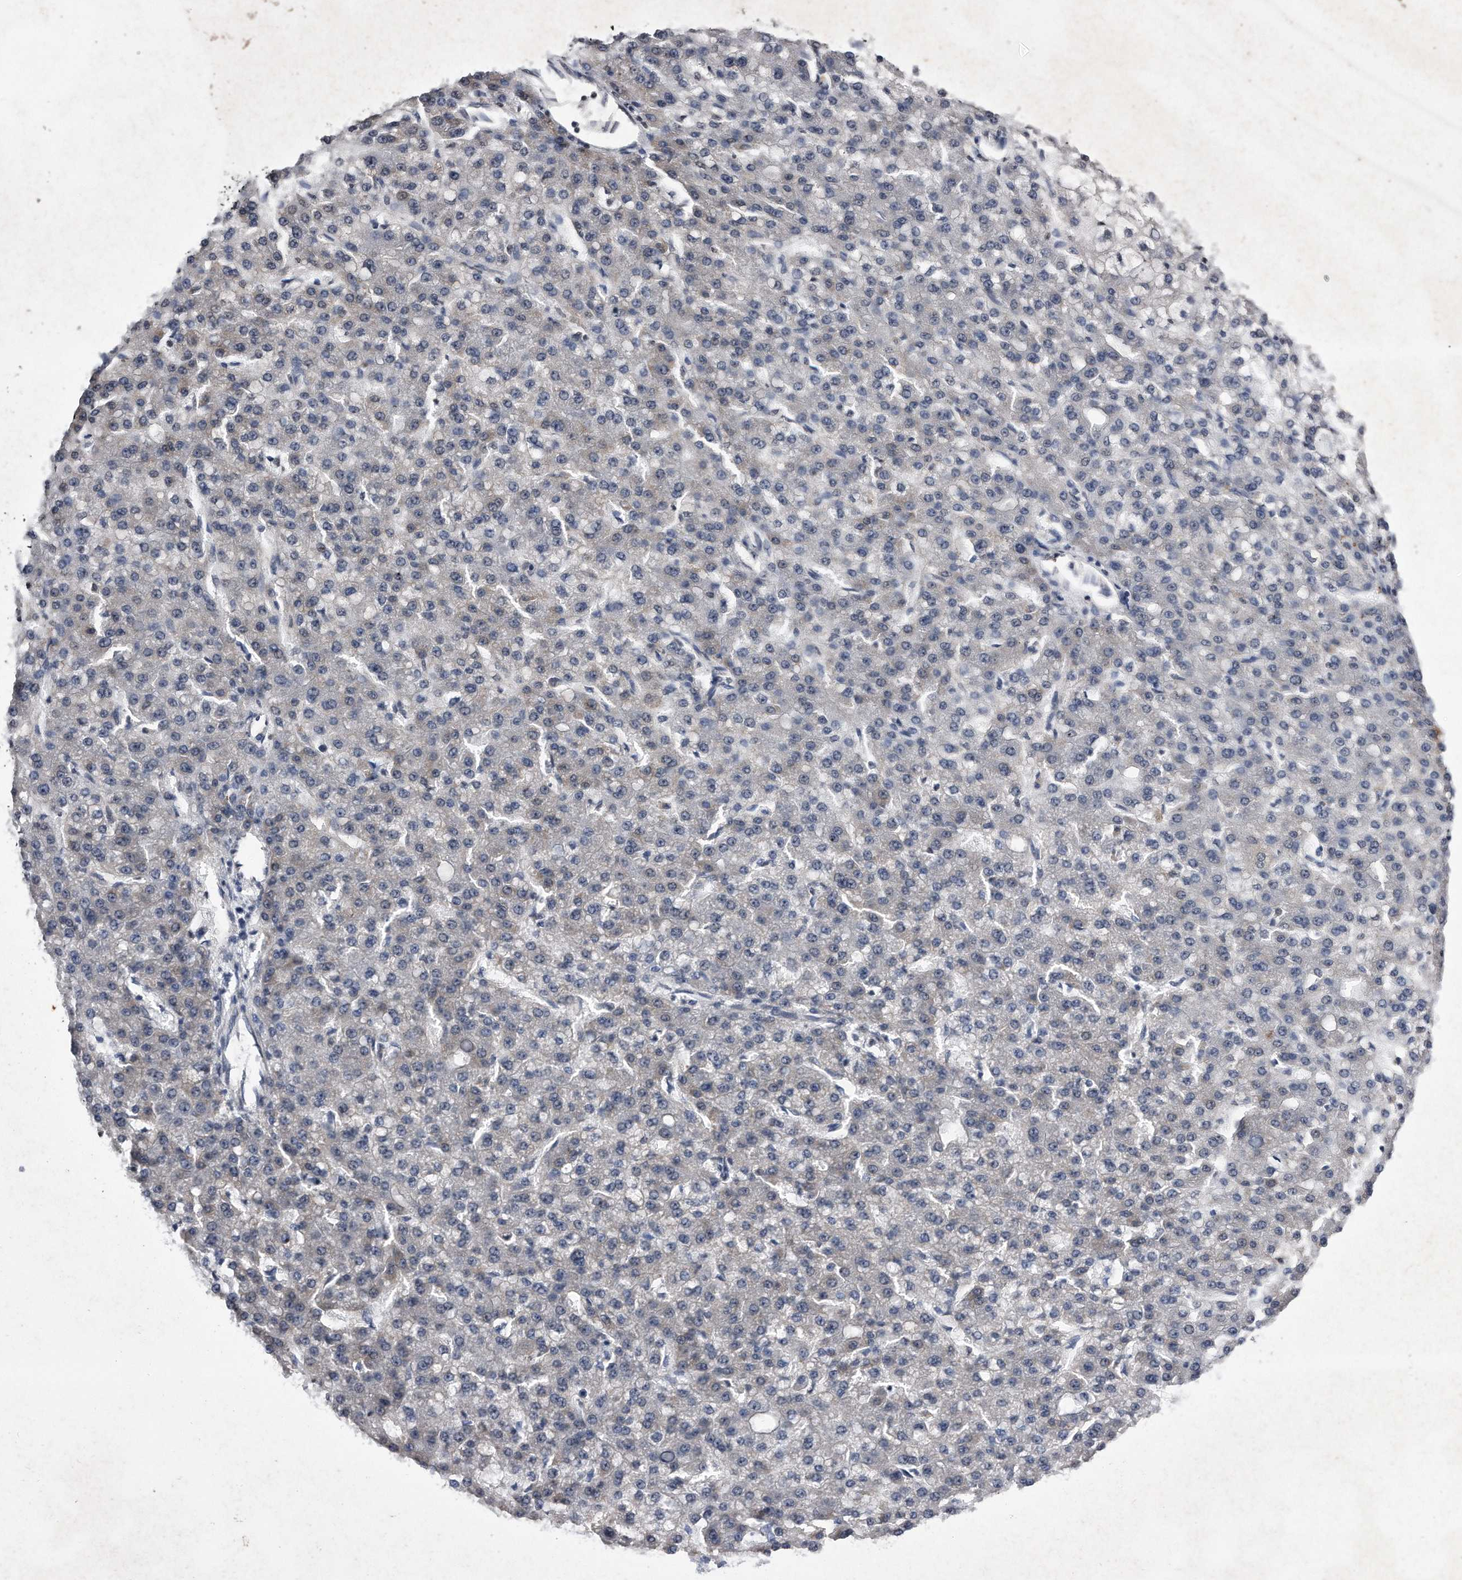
{"staining": {"intensity": "negative", "quantity": "none", "location": "none"}, "tissue": "liver cancer", "cell_type": "Tumor cells", "image_type": "cancer", "snomed": [{"axis": "morphology", "description": "Carcinoma, Hepatocellular, NOS"}, {"axis": "topography", "description": "Liver"}], "caption": "Immunohistochemical staining of liver cancer exhibits no significant expression in tumor cells.", "gene": "DAB1", "patient": {"sex": "male", "age": 67}}